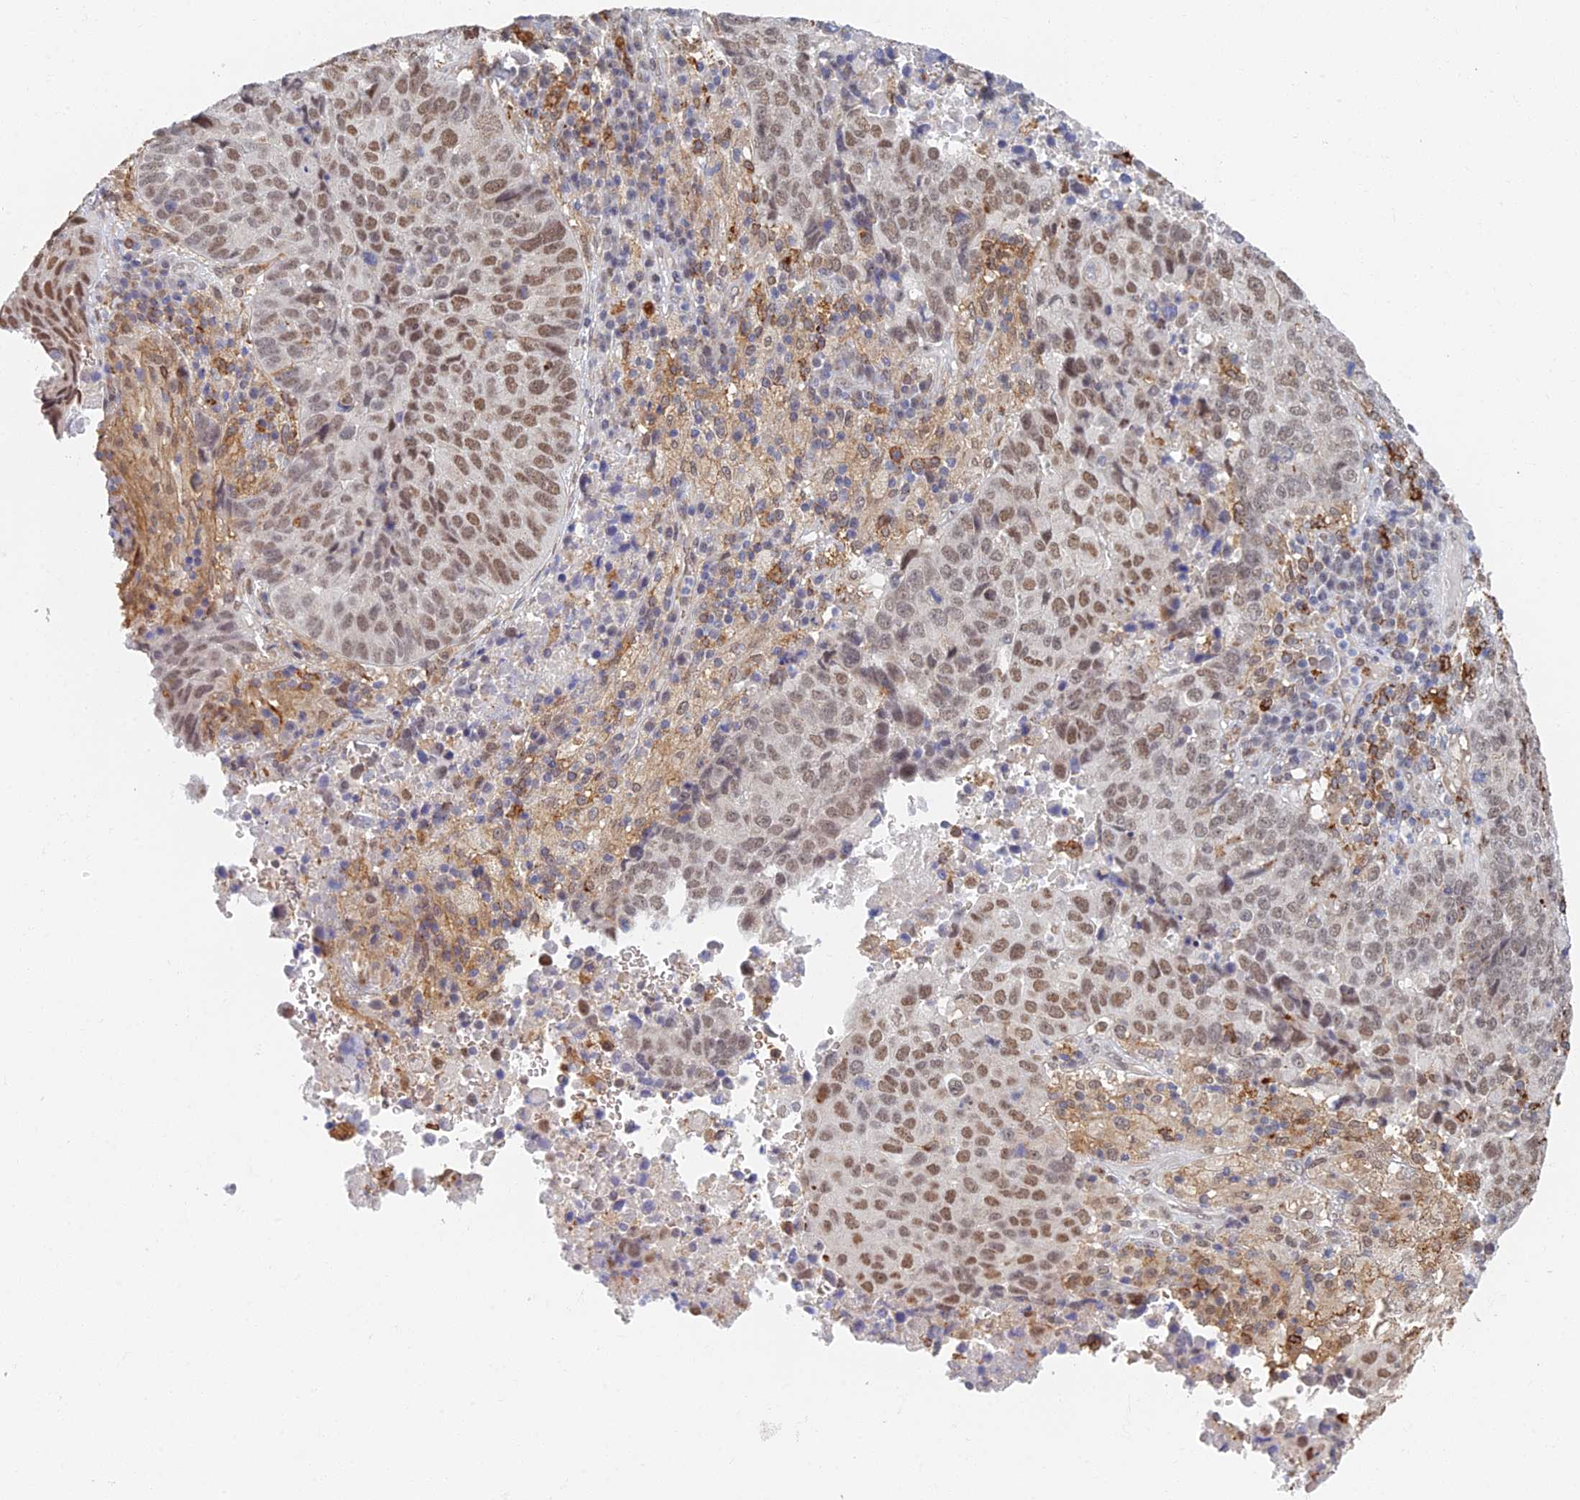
{"staining": {"intensity": "moderate", "quantity": ">75%", "location": "nuclear"}, "tissue": "lung cancer", "cell_type": "Tumor cells", "image_type": "cancer", "snomed": [{"axis": "morphology", "description": "Squamous cell carcinoma, NOS"}, {"axis": "topography", "description": "Lung"}], "caption": "Immunohistochemical staining of human lung cancer exhibits medium levels of moderate nuclear protein staining in about >75% of tumor cells.", "gene": "GPATCH1", "patient": {"sex": "male", "age": 73}}